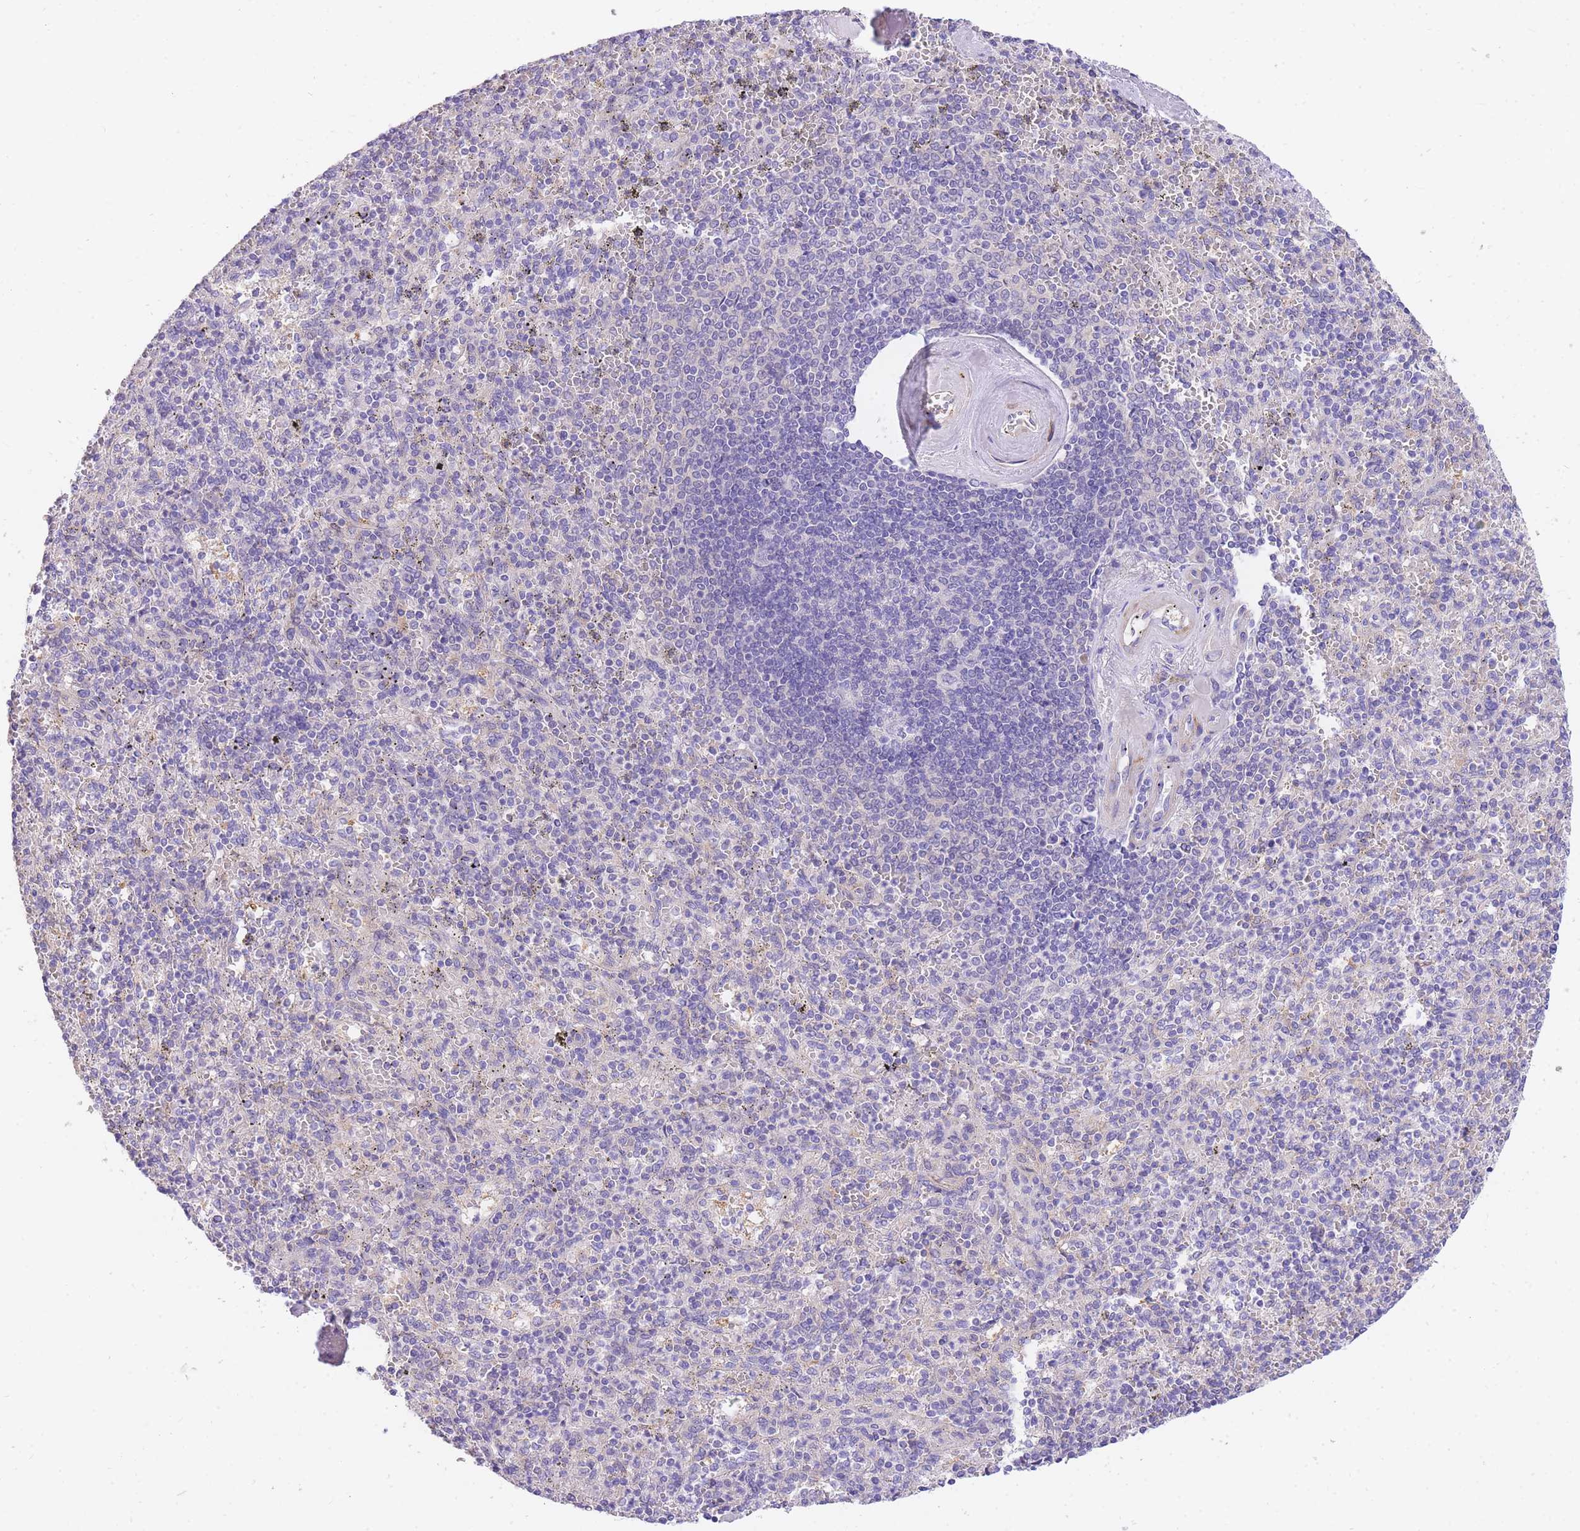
{"staining": {"intensity": "negative", "quantity": "none", "location": "none"}, "tissue": "spleen", "cell_type": "Cells in red pulp", "image_type": "normal", "snomed": [{"axis": "morphology", "description": "Normal tissue, NOS"}, {"axis": "morphology", "description": "Degeneration, NOS"}, {"axis": "topography", "description": "Spleen"}], "caption": "Cells in red pulp are negative for protein expression in normal human spleen. (DAB IHC with hematoxylin counter stain).", "gene": "S100PBP", "patient": {"sex": "male", "age": 56}}